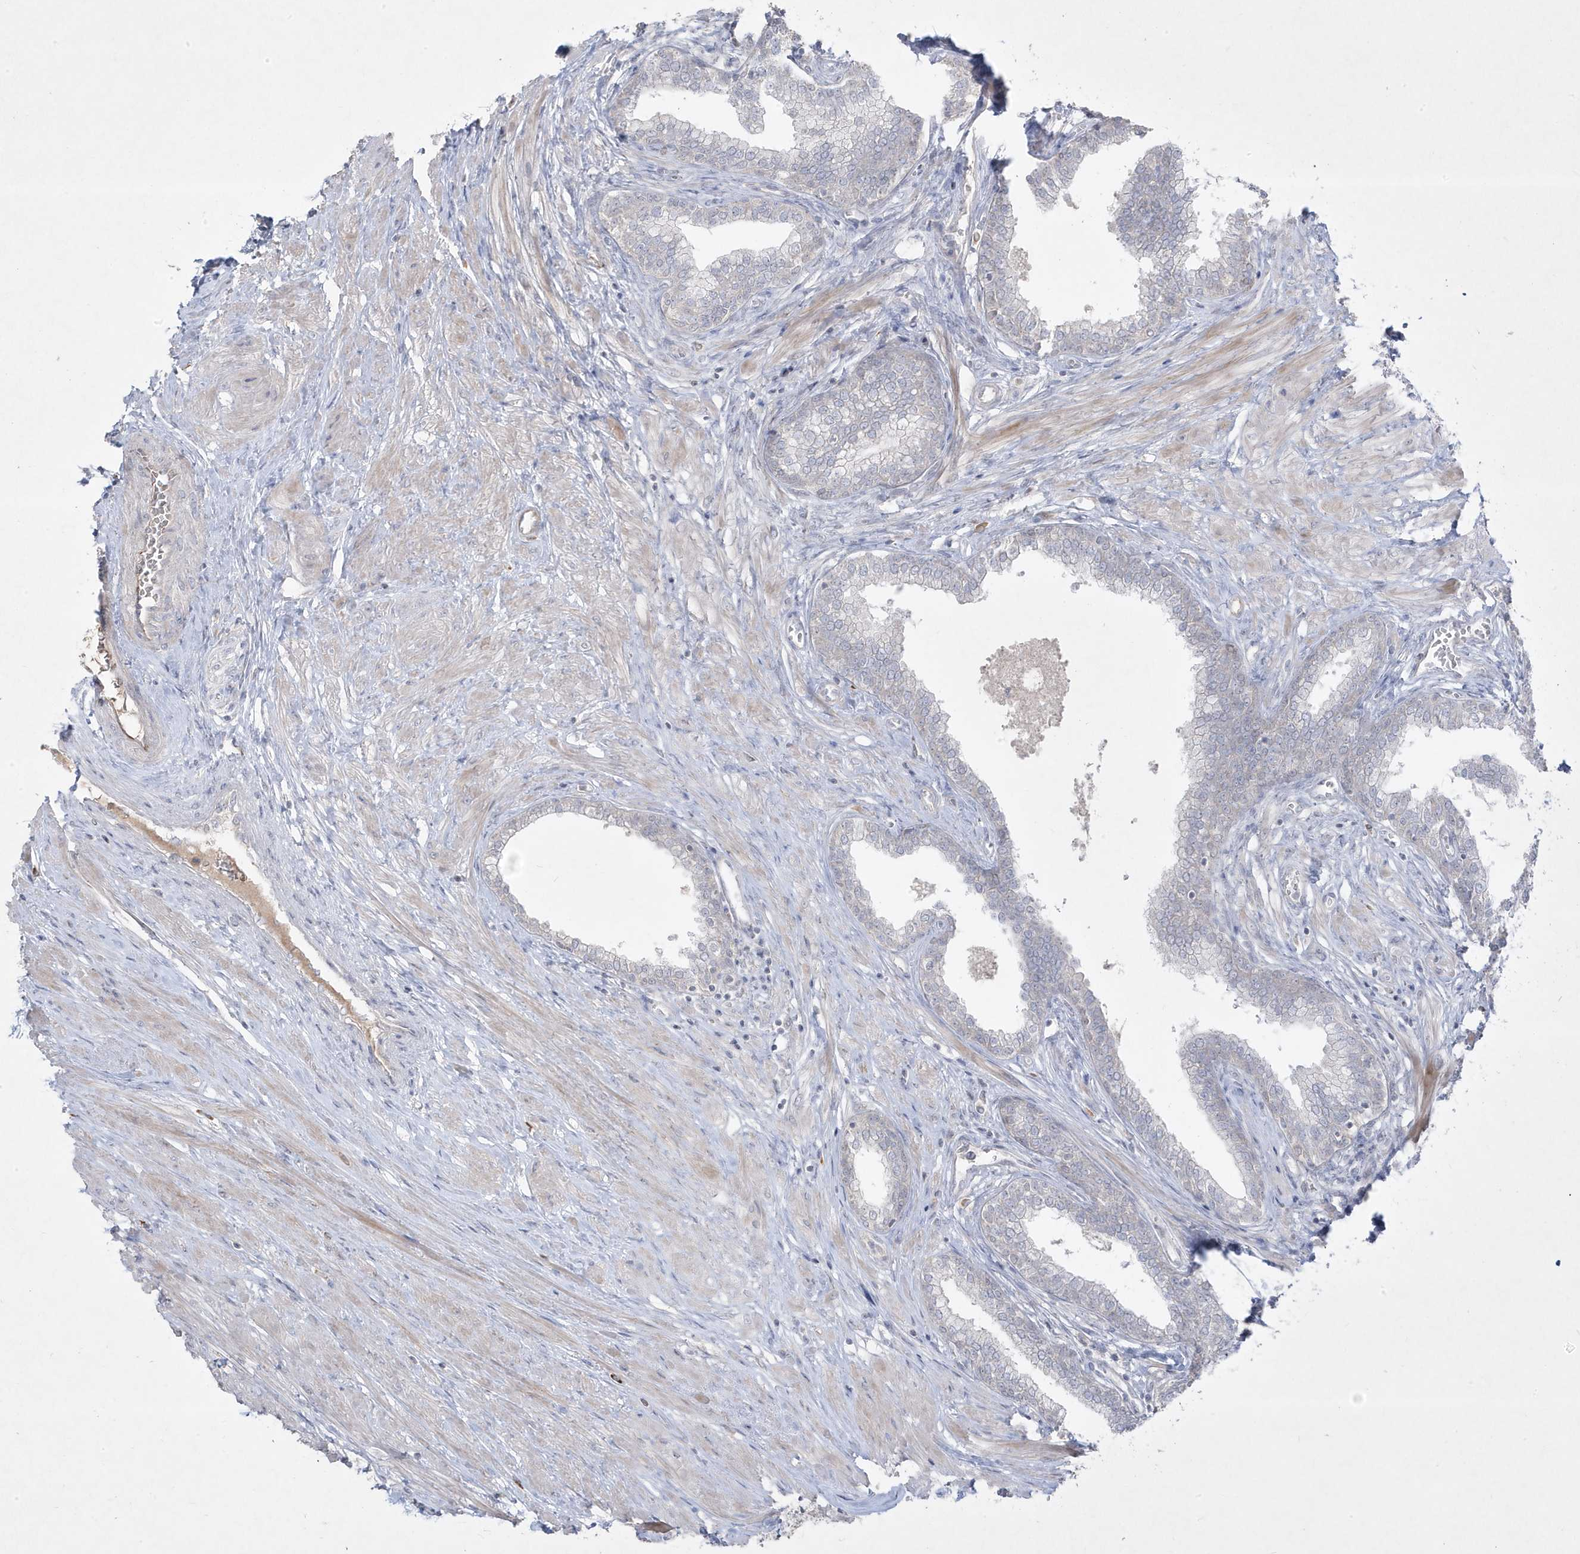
{"staining": {"intensity": "negative", "quantity": "none", "location": "none"}, "tissue": "prostate", "cell_type": "Glandular cells", "image_type": "normal", "snomed": [{"axis": "morphology", "description": "Normal tissue, NOS"}, {"axis": "morphology", "description": "Urothelial carcinoma, Low grade"}, {"axis": "topography", "description": "Urinary bladder"}, {"axis": "topography", "description": "Prostate"}], "caption": "Protein analysis of unremarkable prostate demonstrates no significant expression in glandular cells. (Stains: DAB IHC with hematoxylin counter stain, Microscopy: brightfield microscopy at high magnification).", "gene": "RGL4", "patient": {"sex": "male", "age": 60}}